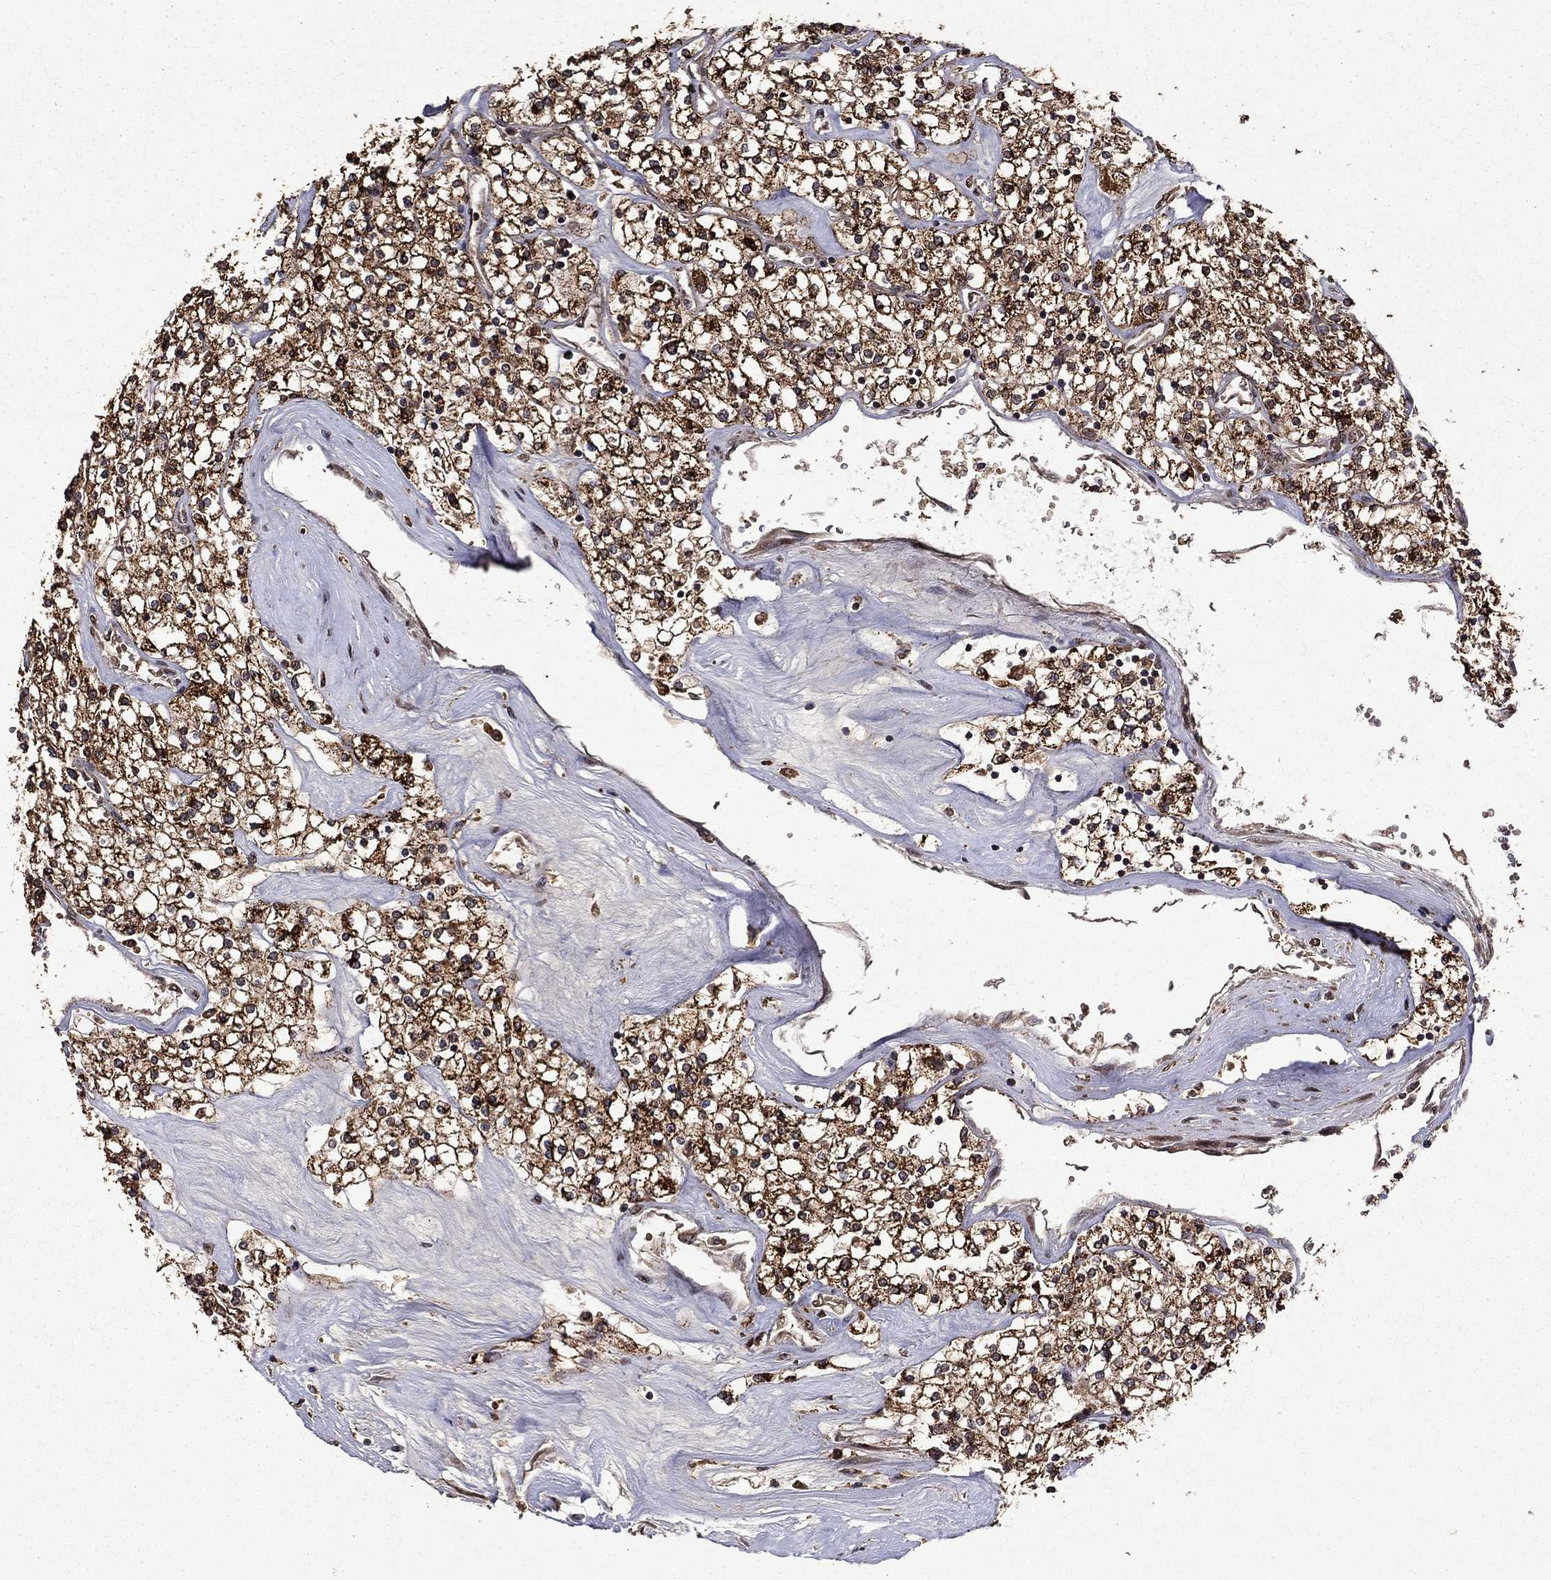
{"staining": {"intensity": "strong", "quantity": ">75%", "location": "cytoplasmic/membranous"}, "tissue": "renal cancer", "cell_type": "Tumor cells", "image_type": "cancer", "snomed": [{"axis": "morphology", "description": "Adenocarcinoma, NOS"}, {"axis": "topography", "description": "Kidney"}], "caption": "This is an image of immunohistochemistry (IHC) staining of renal cancer (adenocarcinoma), which shows strong expression in the cytoplasmic/membranous of tumor cells.", "gene": "ITM2B", "patient": {"sex": "male", "age": 80}}